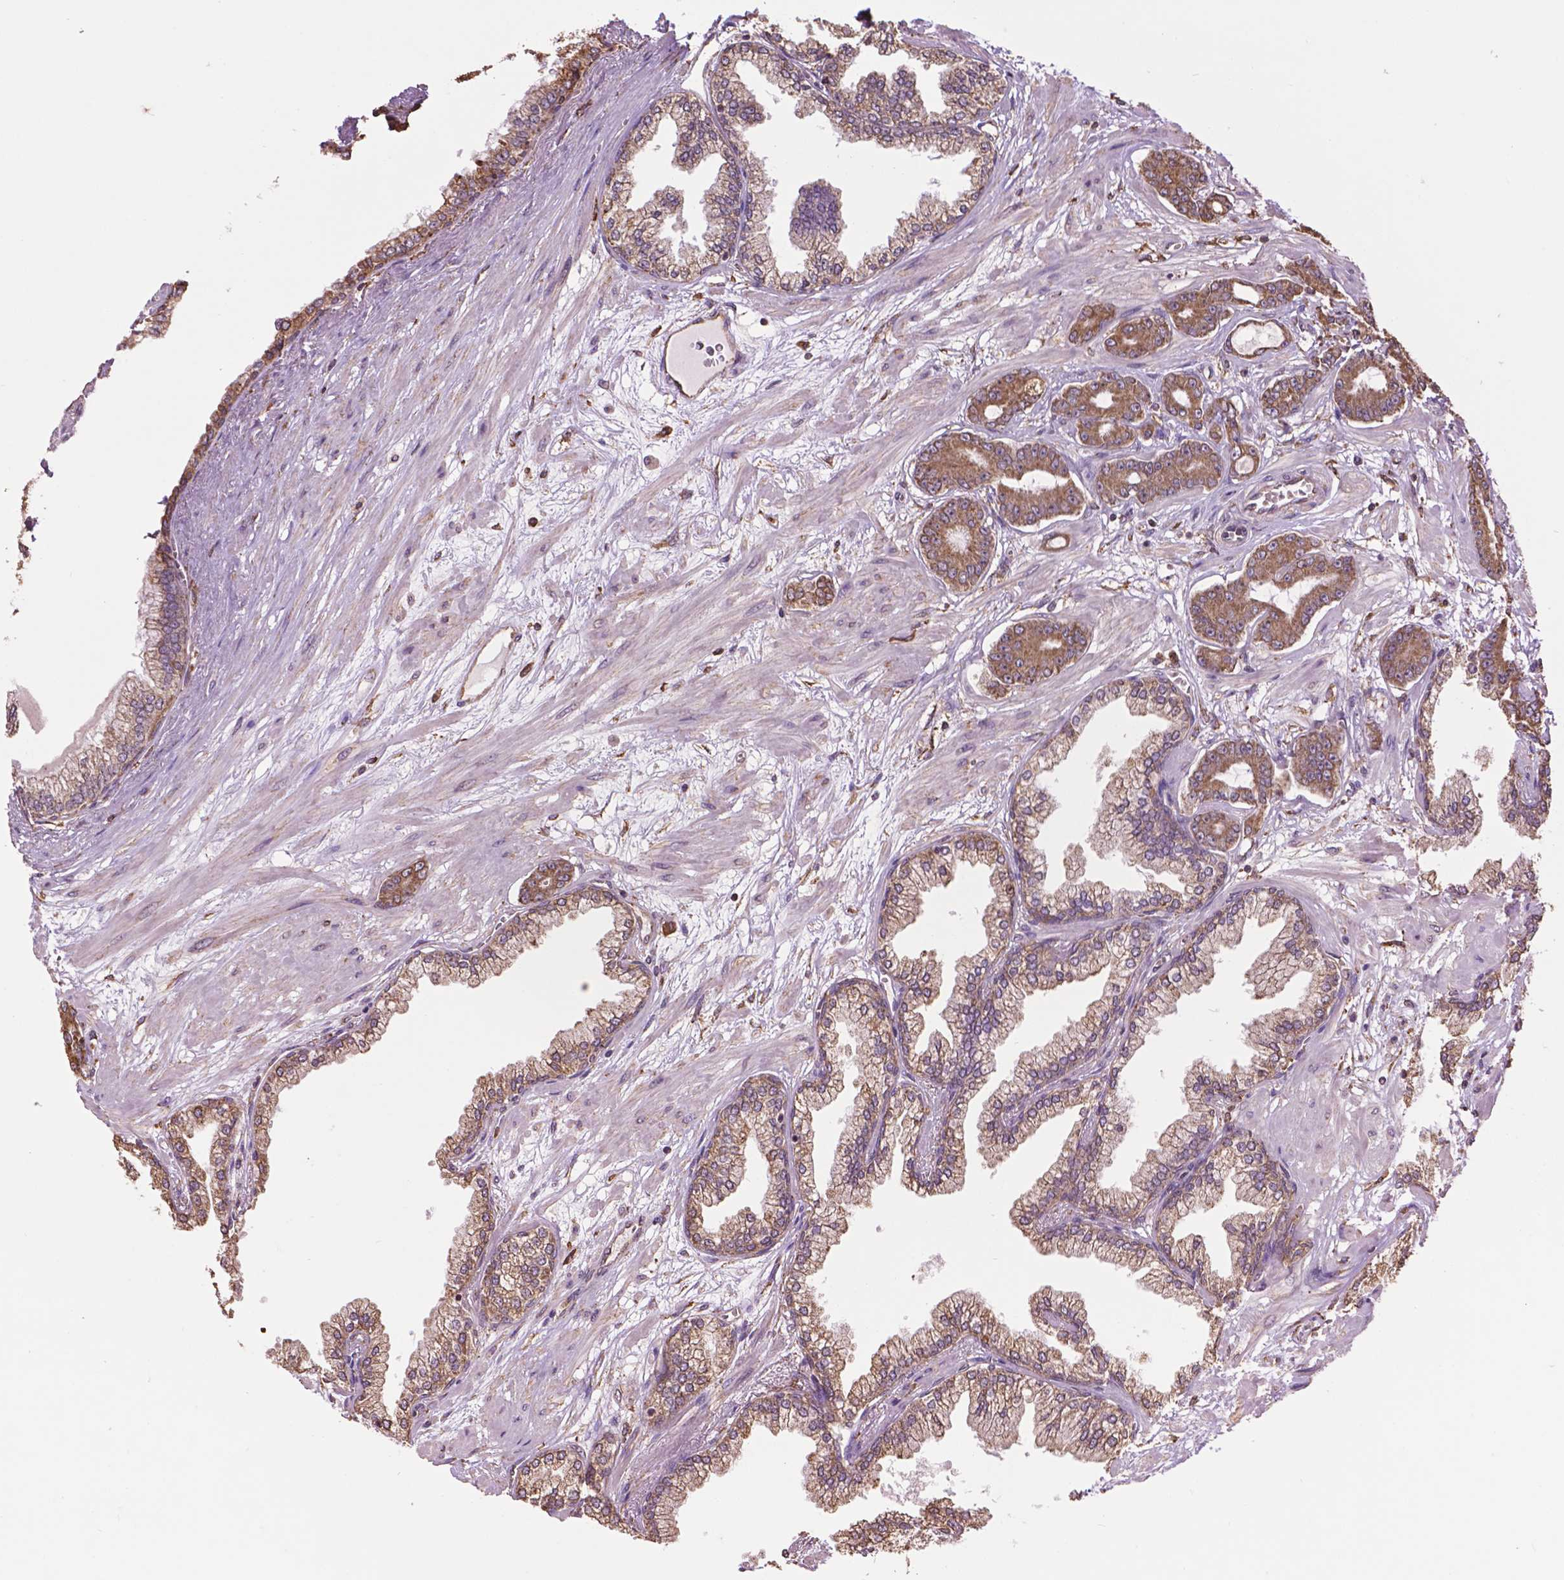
{"staining": {"intensity": "moderate", "quantity": ">75%", "location": "cytoplasmic/membranous"}, "tissue": "prostate cancer", "cell_type": "Tumor cells", "image_type": "cancer", "snomed": [{"axis": "morphology", "description": "Adenocarcinoma, Low grade"}, {"axis": "topography", "description": "Prostate"}], "caption": "Immunohistochemistry of low-grade adenocarcinoma (prostate) exhibits medium levels of moderate cytoplasmic/membranous expression in approximately >75% of tumor cells.", "gene": "PPP2R5E", "patient": {"sex": "male", "age": 64}}